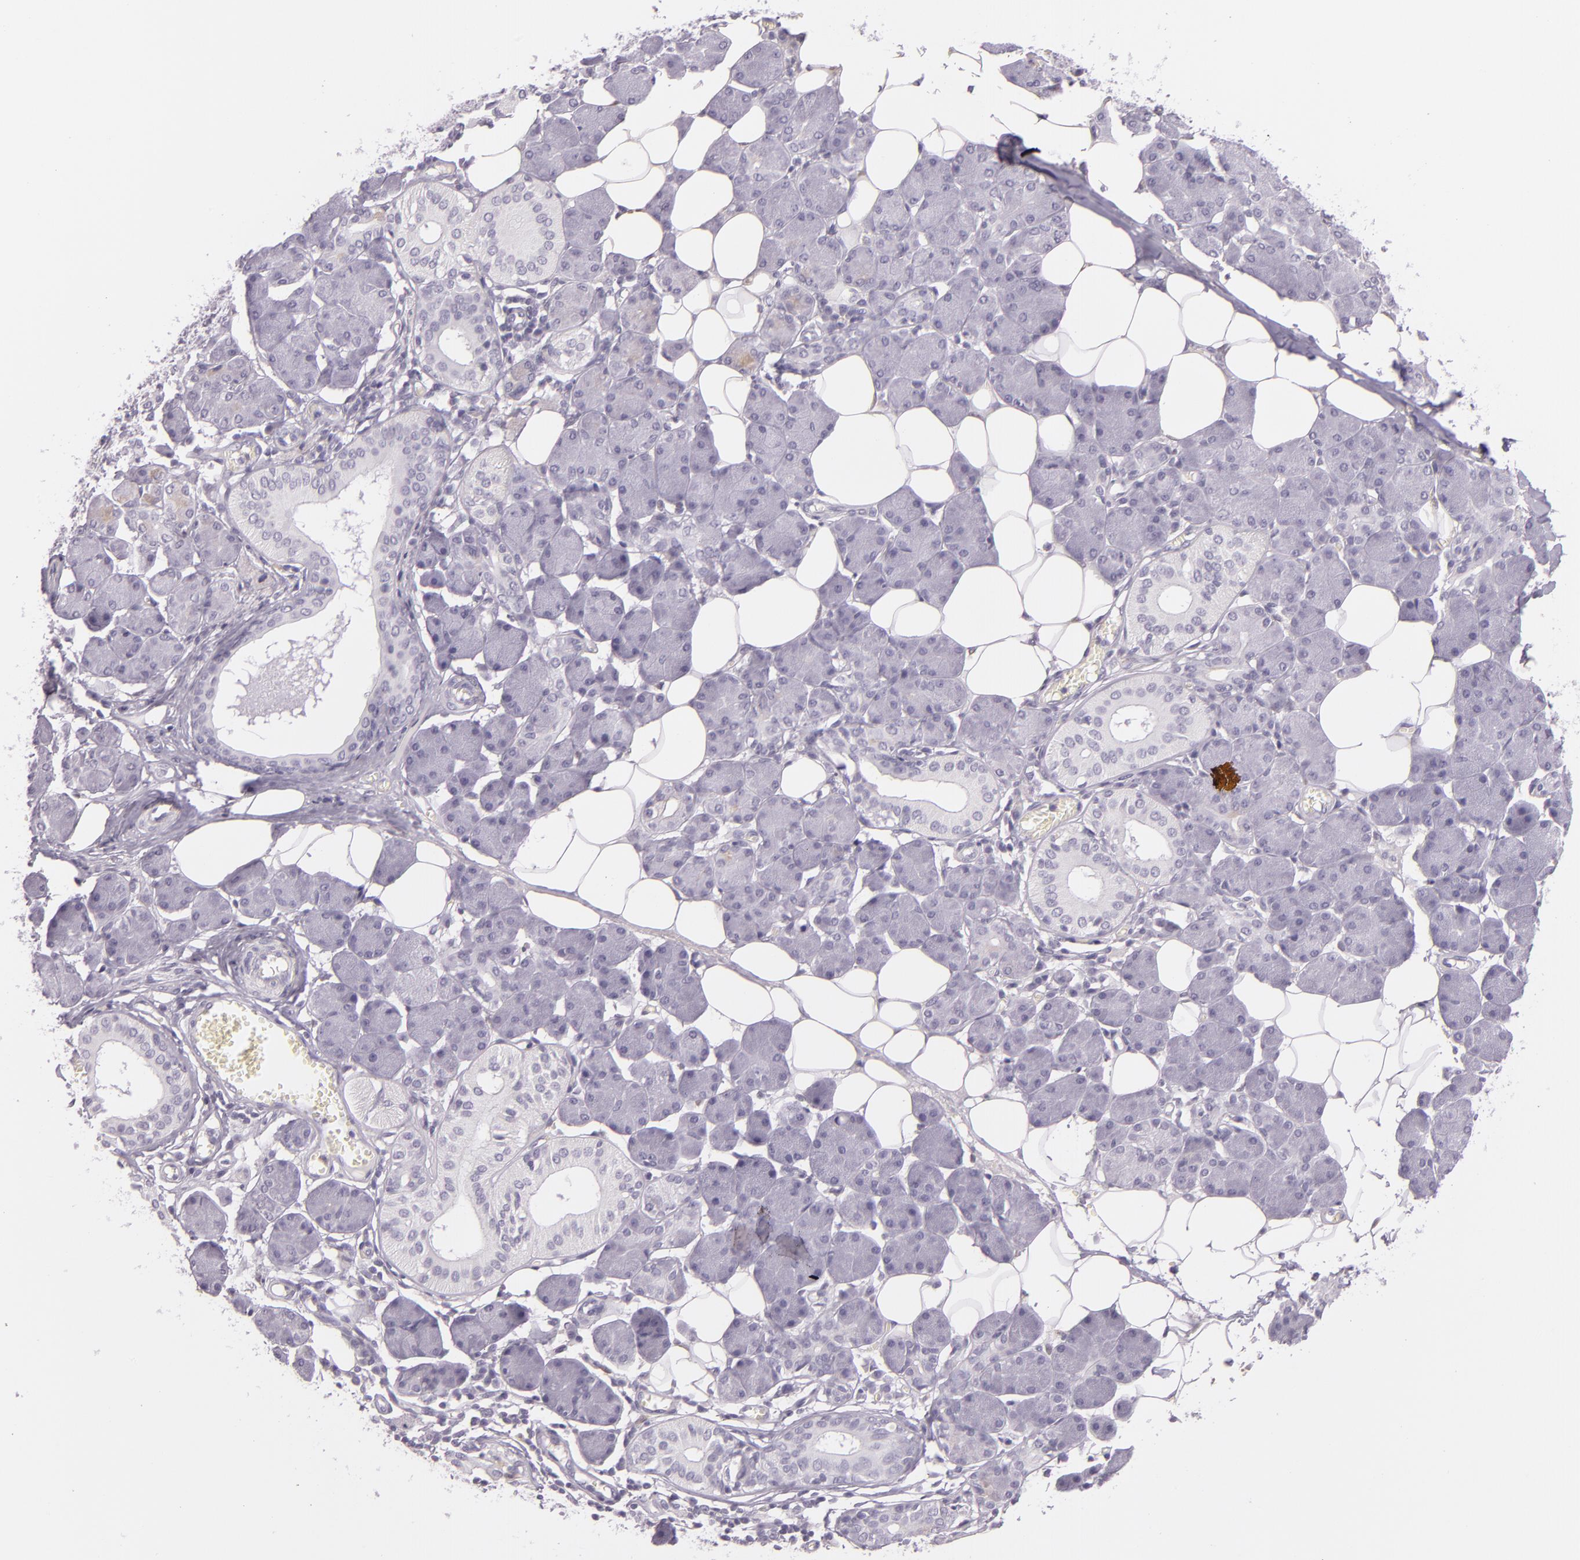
{"staining": {"intensity": "negative", "quantity": "none", "location": "none"}, "tissue": "salivary gland", "cell_type": "Glandular cells", "image_type": "normal", "snomed": [{"axis": "morphology", "description": "Normal tissue, NOS"}, {"axis": "morphology", "description": "Adenoma, NOS"}, {"axis": "topography", "description": "Salivary gland"}], "caption": "A histopathology image of salivary gland stained for a protein shows no brown staining in glandular cells.", "gene": "CBS", "patient": {"sex": "female", "age": 32}}